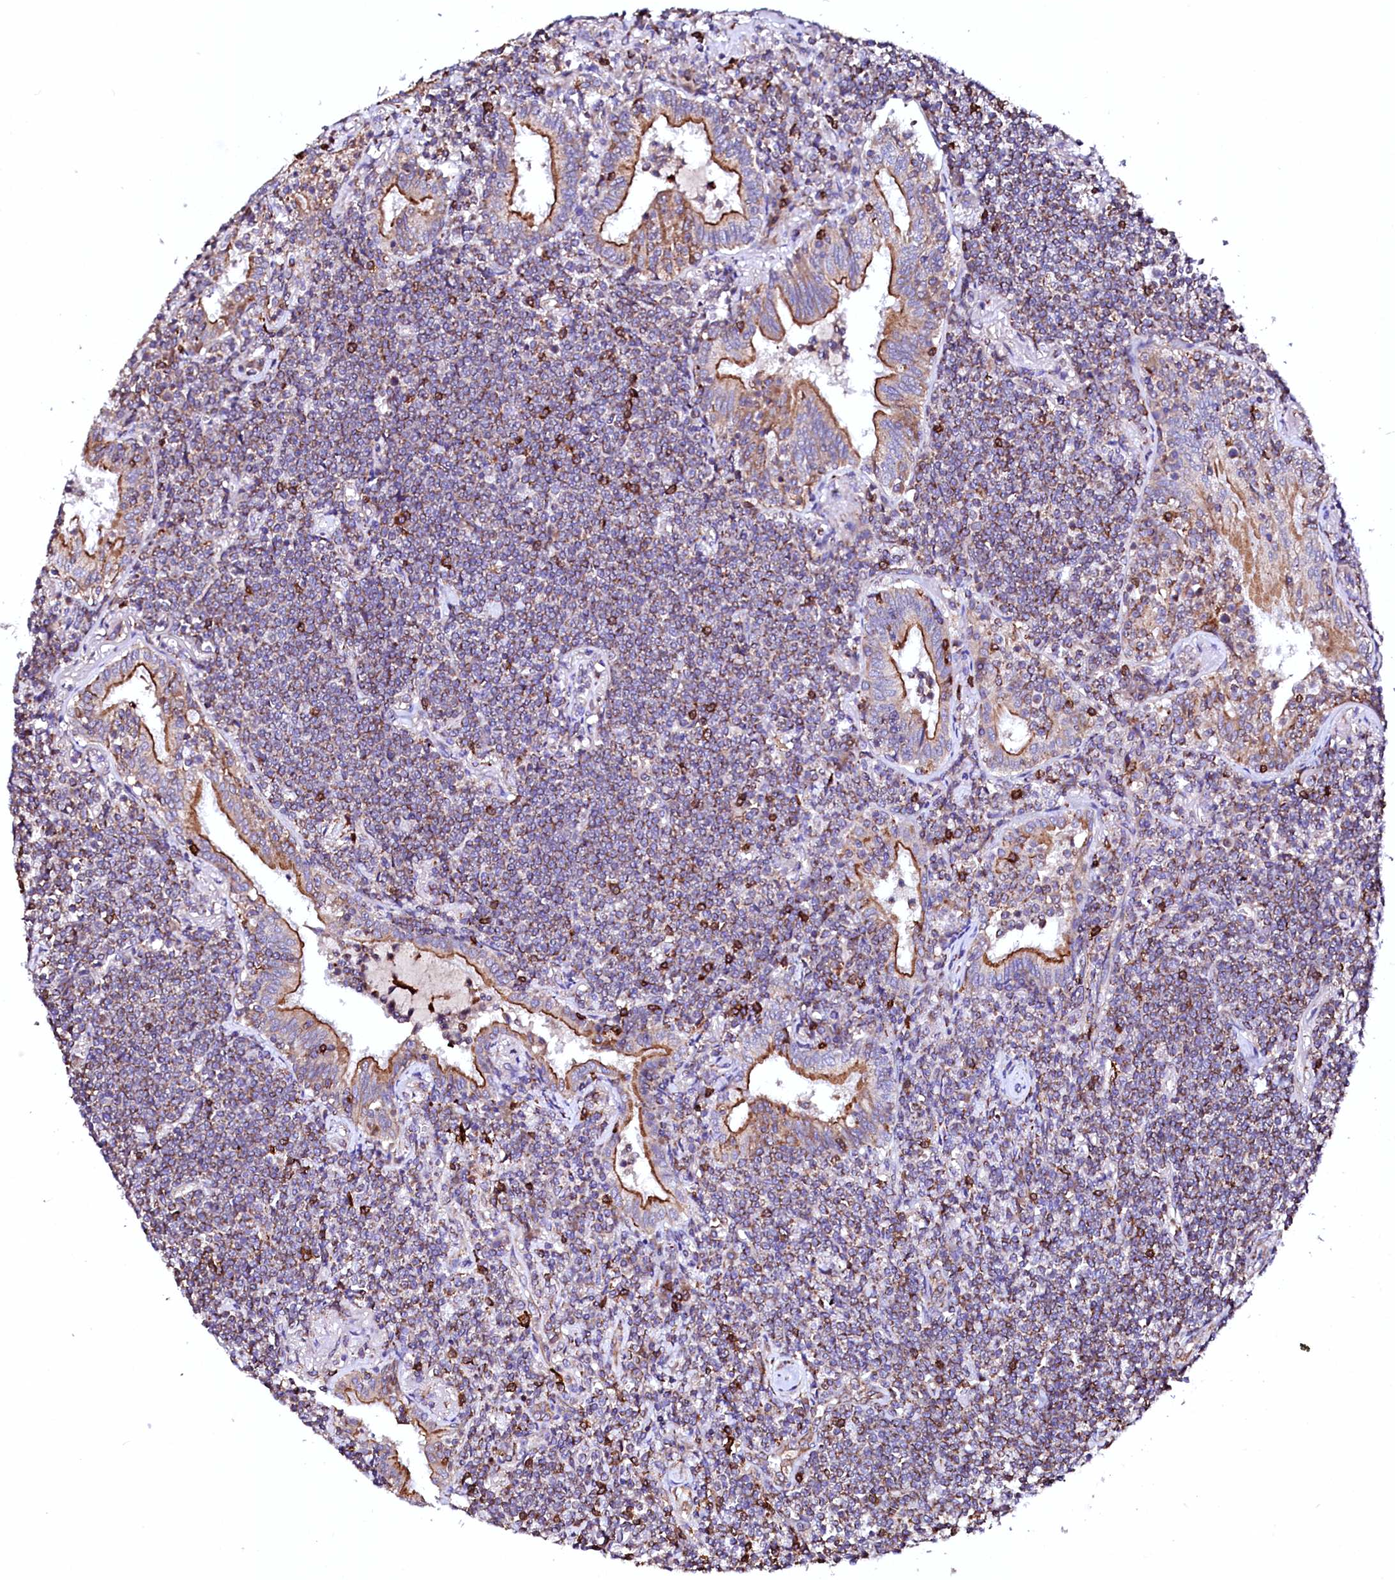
{"staining": {"intensity": "moderate", "quantity": "<25%", "location": "cytoplasmic/membranous"}, "tissue": "lymphoma", "cell_type": "Tumor cells", "image_type": "cancer", "snomed": [{"axis": "morphology", "description": "Malignant lymphoma, non-Hodgkin's type, Low grade"}, {"axis": "topography", "description": "Lung"}], "caption": "Low-grade malignant lymphoma, non-Hodgkin's type stained for a protein (brown) reveals moderate cytoplasmic/membranous positive expression in approximately <25% of tumor cells.", "gene": "UBE3C", "patient": {"sex": "female", "age": 71}}